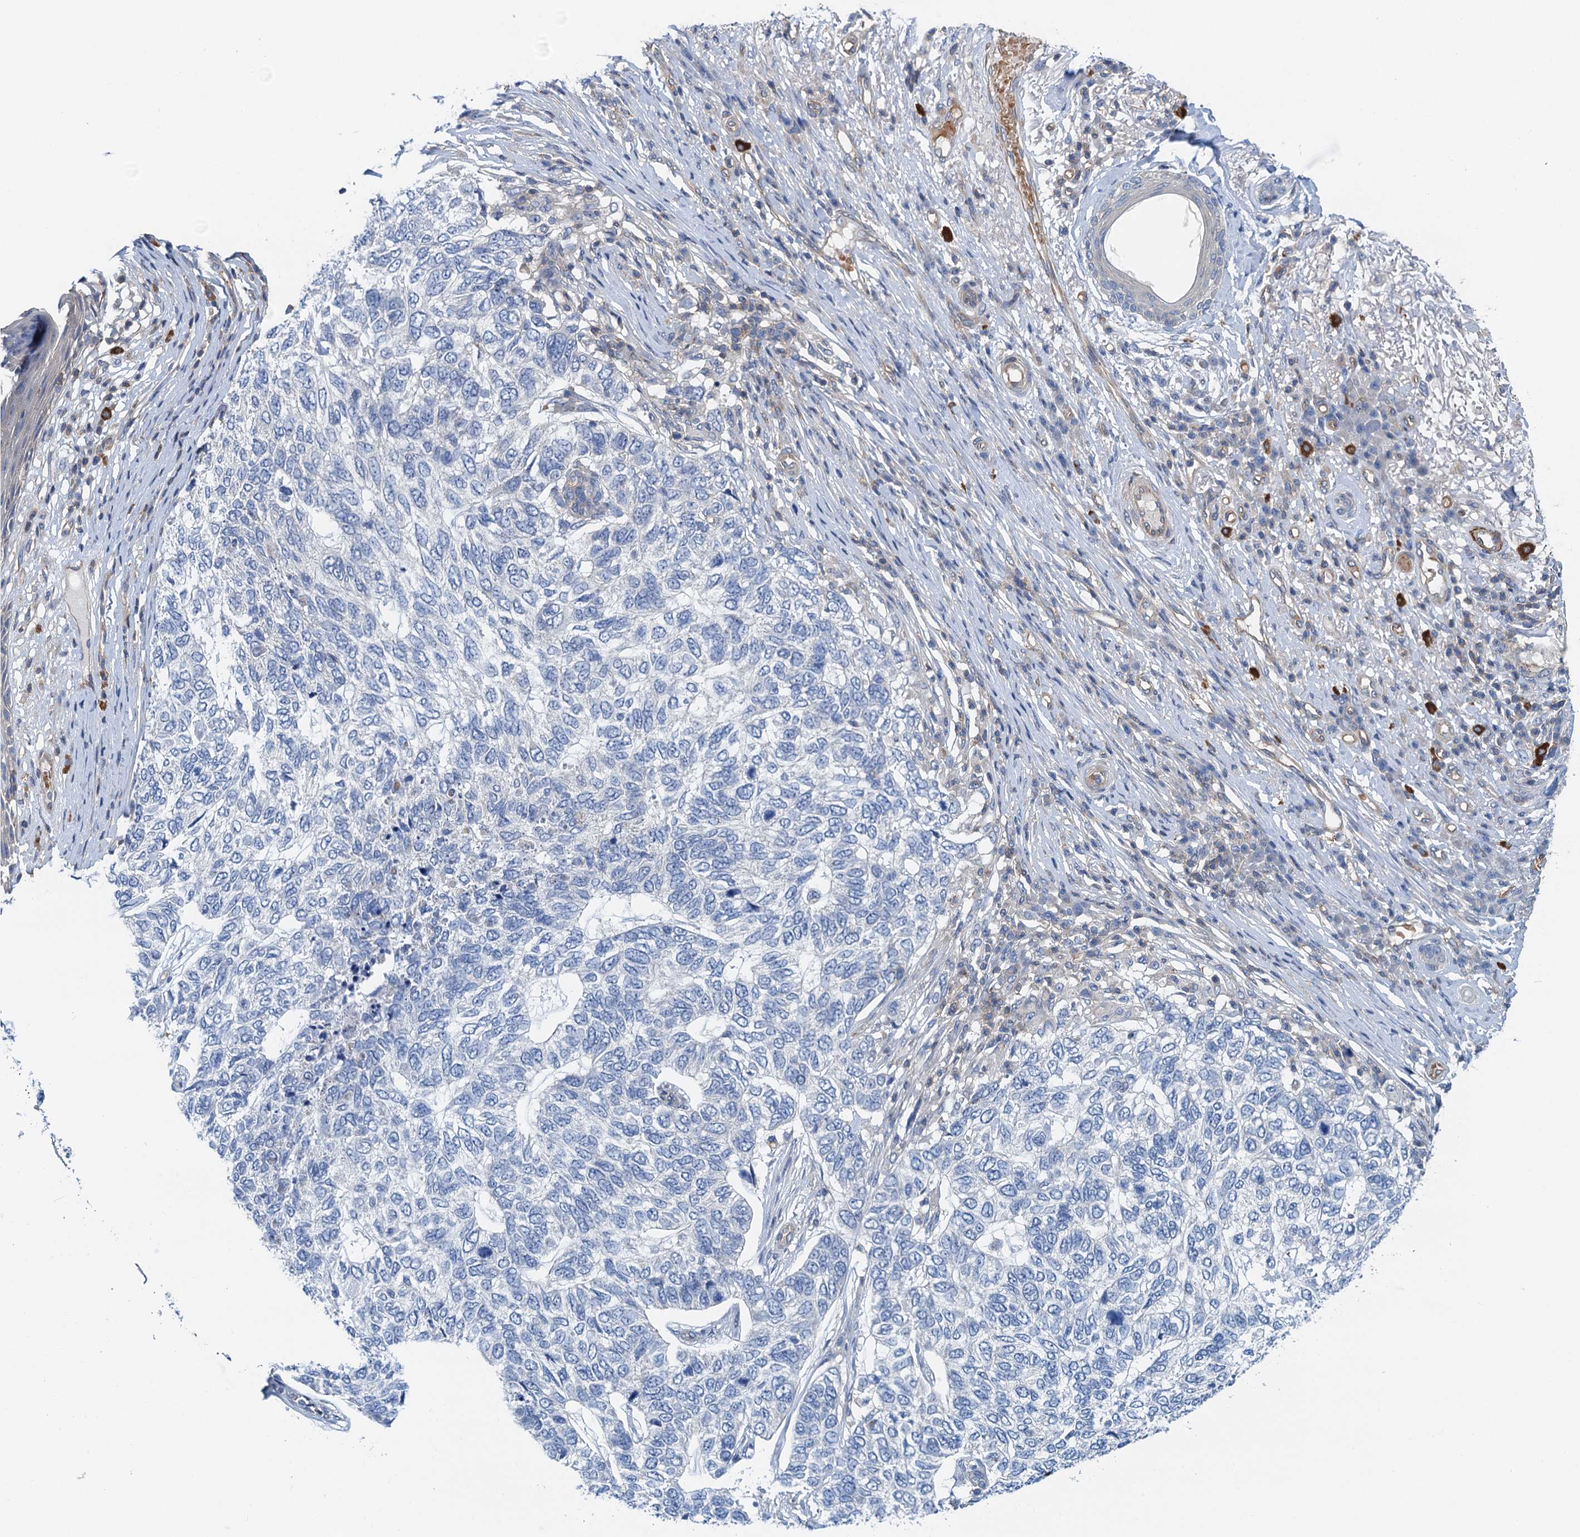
{"staining": {"intensity": "negative", "quantity": "none", "location": "none"}, "tissue": "skin cancer", "cell_type": "Tumor cells", "image_type": "cancer", "snomed": [{"axis": "morphology", "description": "Basal cell carcinoma"}, {"axis": "topography", "description": "Skin"}], "caption": "DAB immunohistochemical staining of human skin basal cell carcinoma demonstrates no significant expression in tumor cells.", "gene": "ROGDI", "patient": {"sex": "female", "age": 65}}